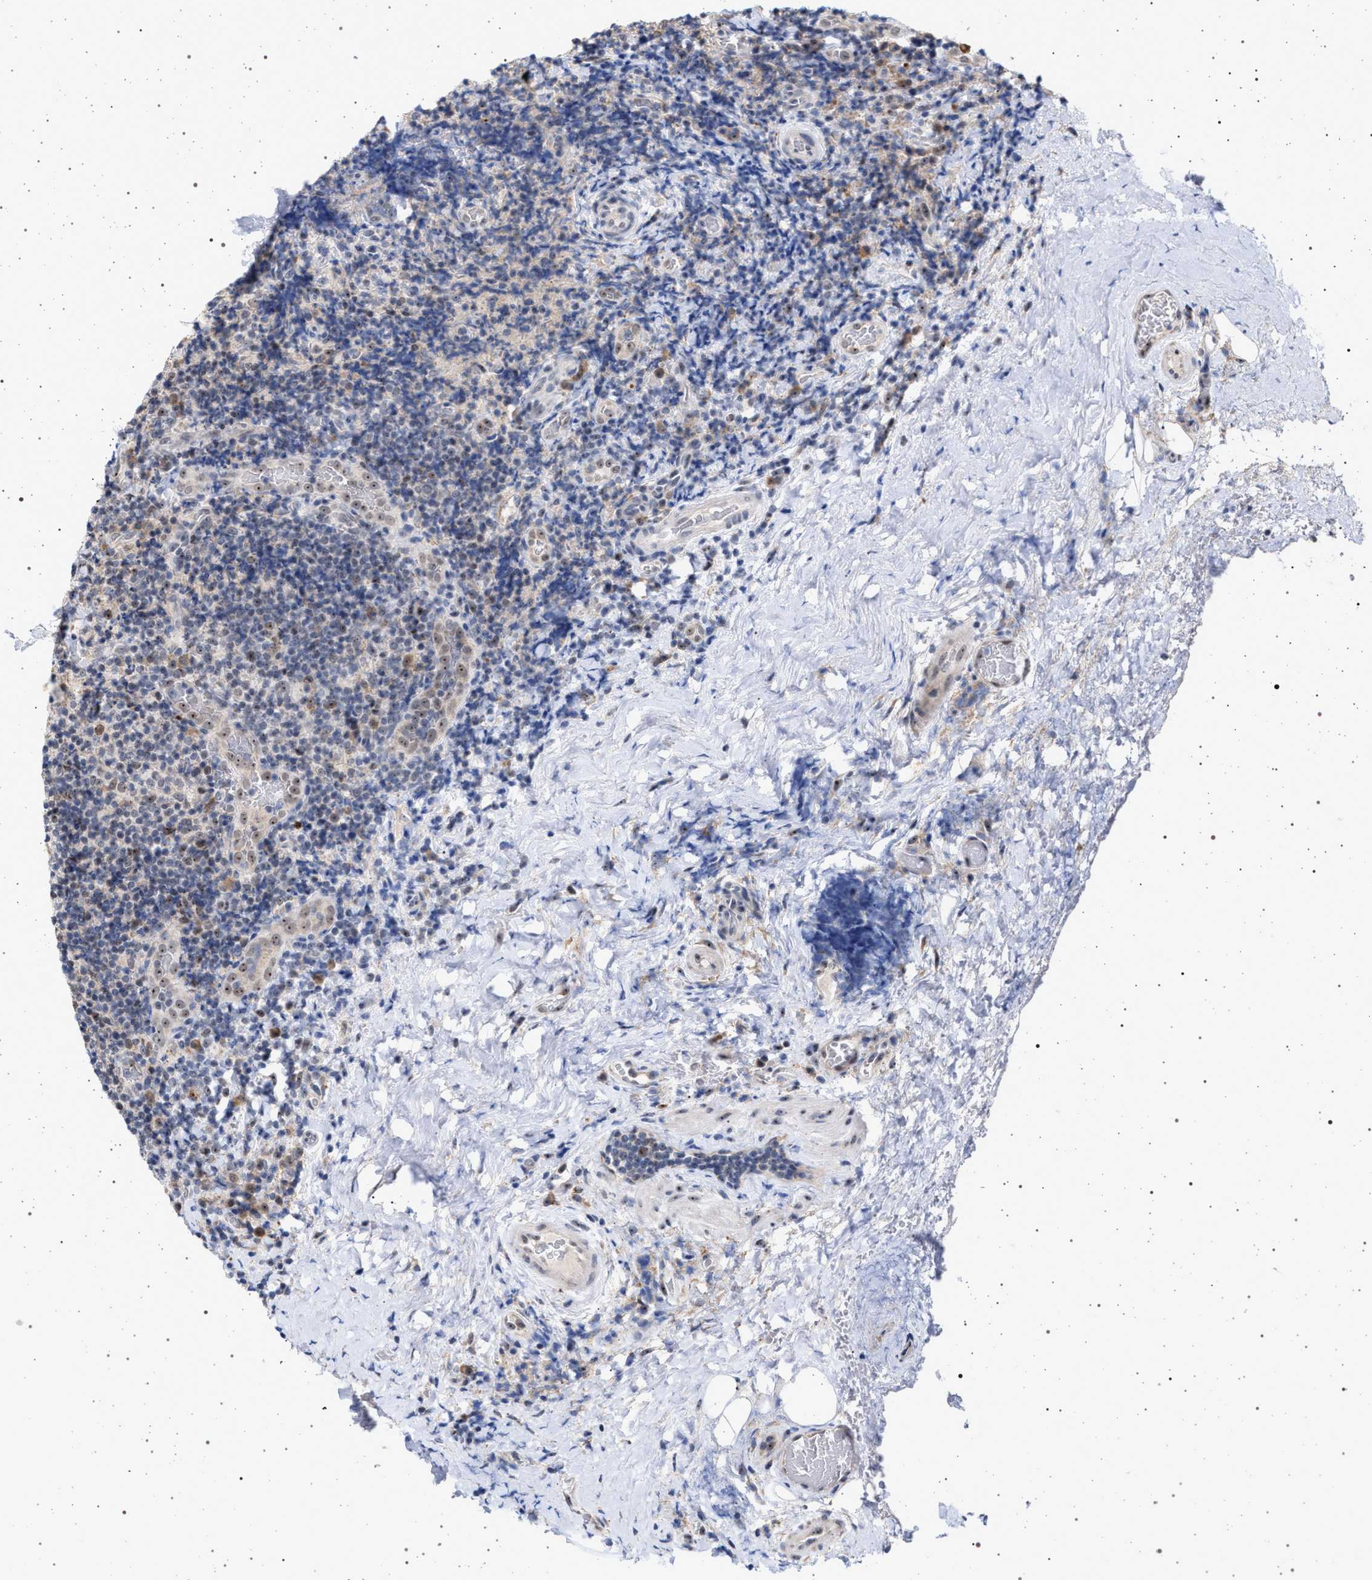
{"staining": {"intensity": "weak", "quantity": "25%-75%", "location": "cytoplasmic/membranous,nuclear"}, "tissue": "lymphoma", "cell_type": "Tumor cells", "image_type": "cancer", "snomed": [{"axis": "morphology", "description": "Malignant lymphoma, non-Hodgkin's type, High grade"}, {"axis": "topography", "description": "Tonsil"}], "caption": "The histopathology image shows immunohistochemical staining of lymphoma. There is weak cytoplasmic/membranous and nuclear positivity is seen in about 25%-75% of tumor cells. The protein of interest is stained brown, and the nuclei are stained in blue (DAB (3,3'-diaminobenzidine) IHC with brightfield microscopy, high magnification).", "gene": "ELAC2", "patient": {"sex": "female", "age": 36}}